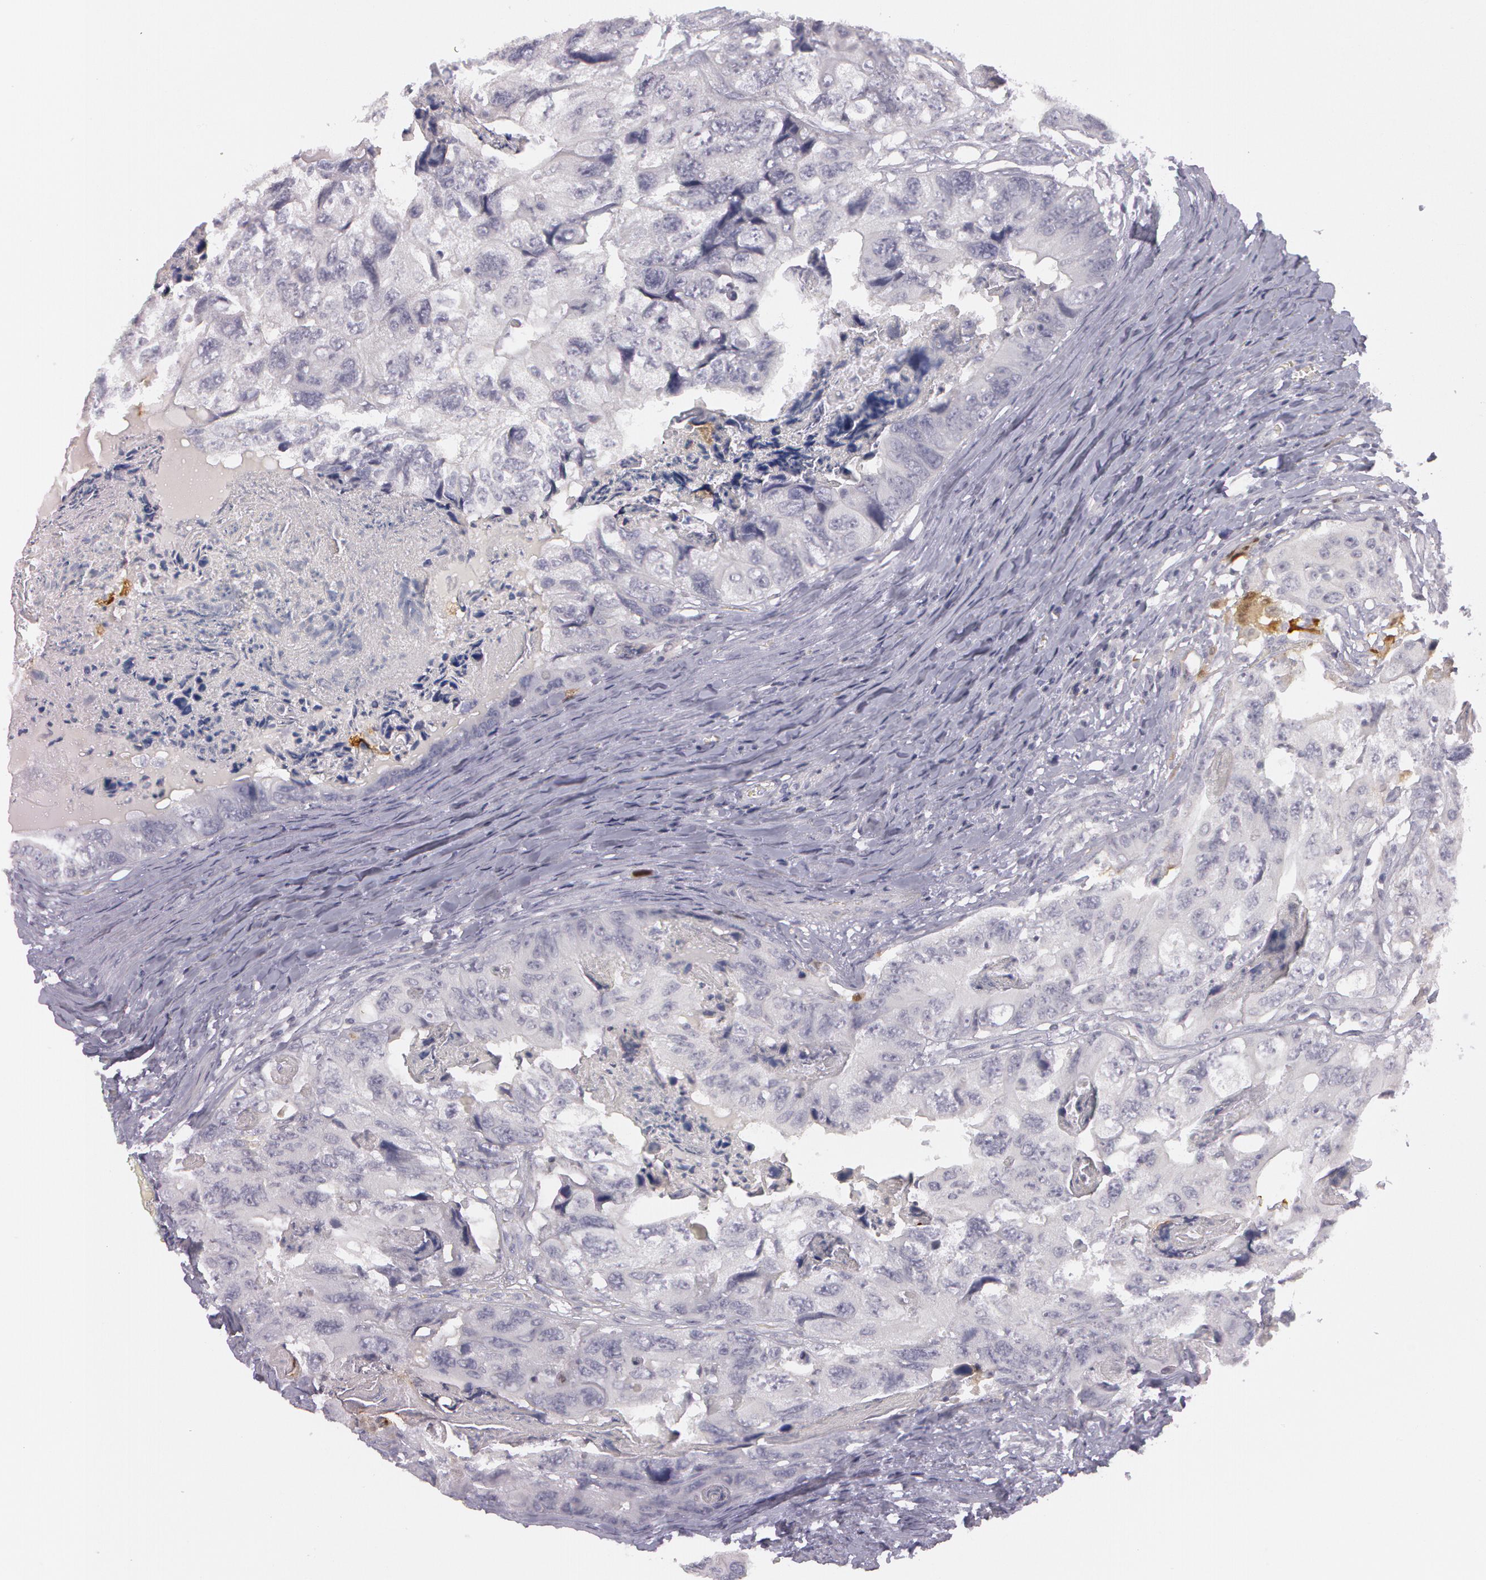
{"staining": {"intensity": "negative", "quantity": "none", "location": "none"}, "tissue": "colorectal cancer", "cell_type": "Tumor cells", "image_type": "cancer", "snomed": [{"axis": "morphology", "description": "Adenocarcinoma, NOS"}, {"axis": "topography", "description": "Rectum"}], "caption": "DAB (3,3'-diaminobenzidine) immunohistochemical staining of colorectal adenocarcinoma reveals no significant positivity in tumor cells. (Stains: DAB (3,3'-diaminobenzidine) immunohistochemistry with hematoxylin counter stain, Microscopy: brightfield microscopy at high magnification).", "gene": "IL1RN", "patient": {"sex": "female", "age": 82}}